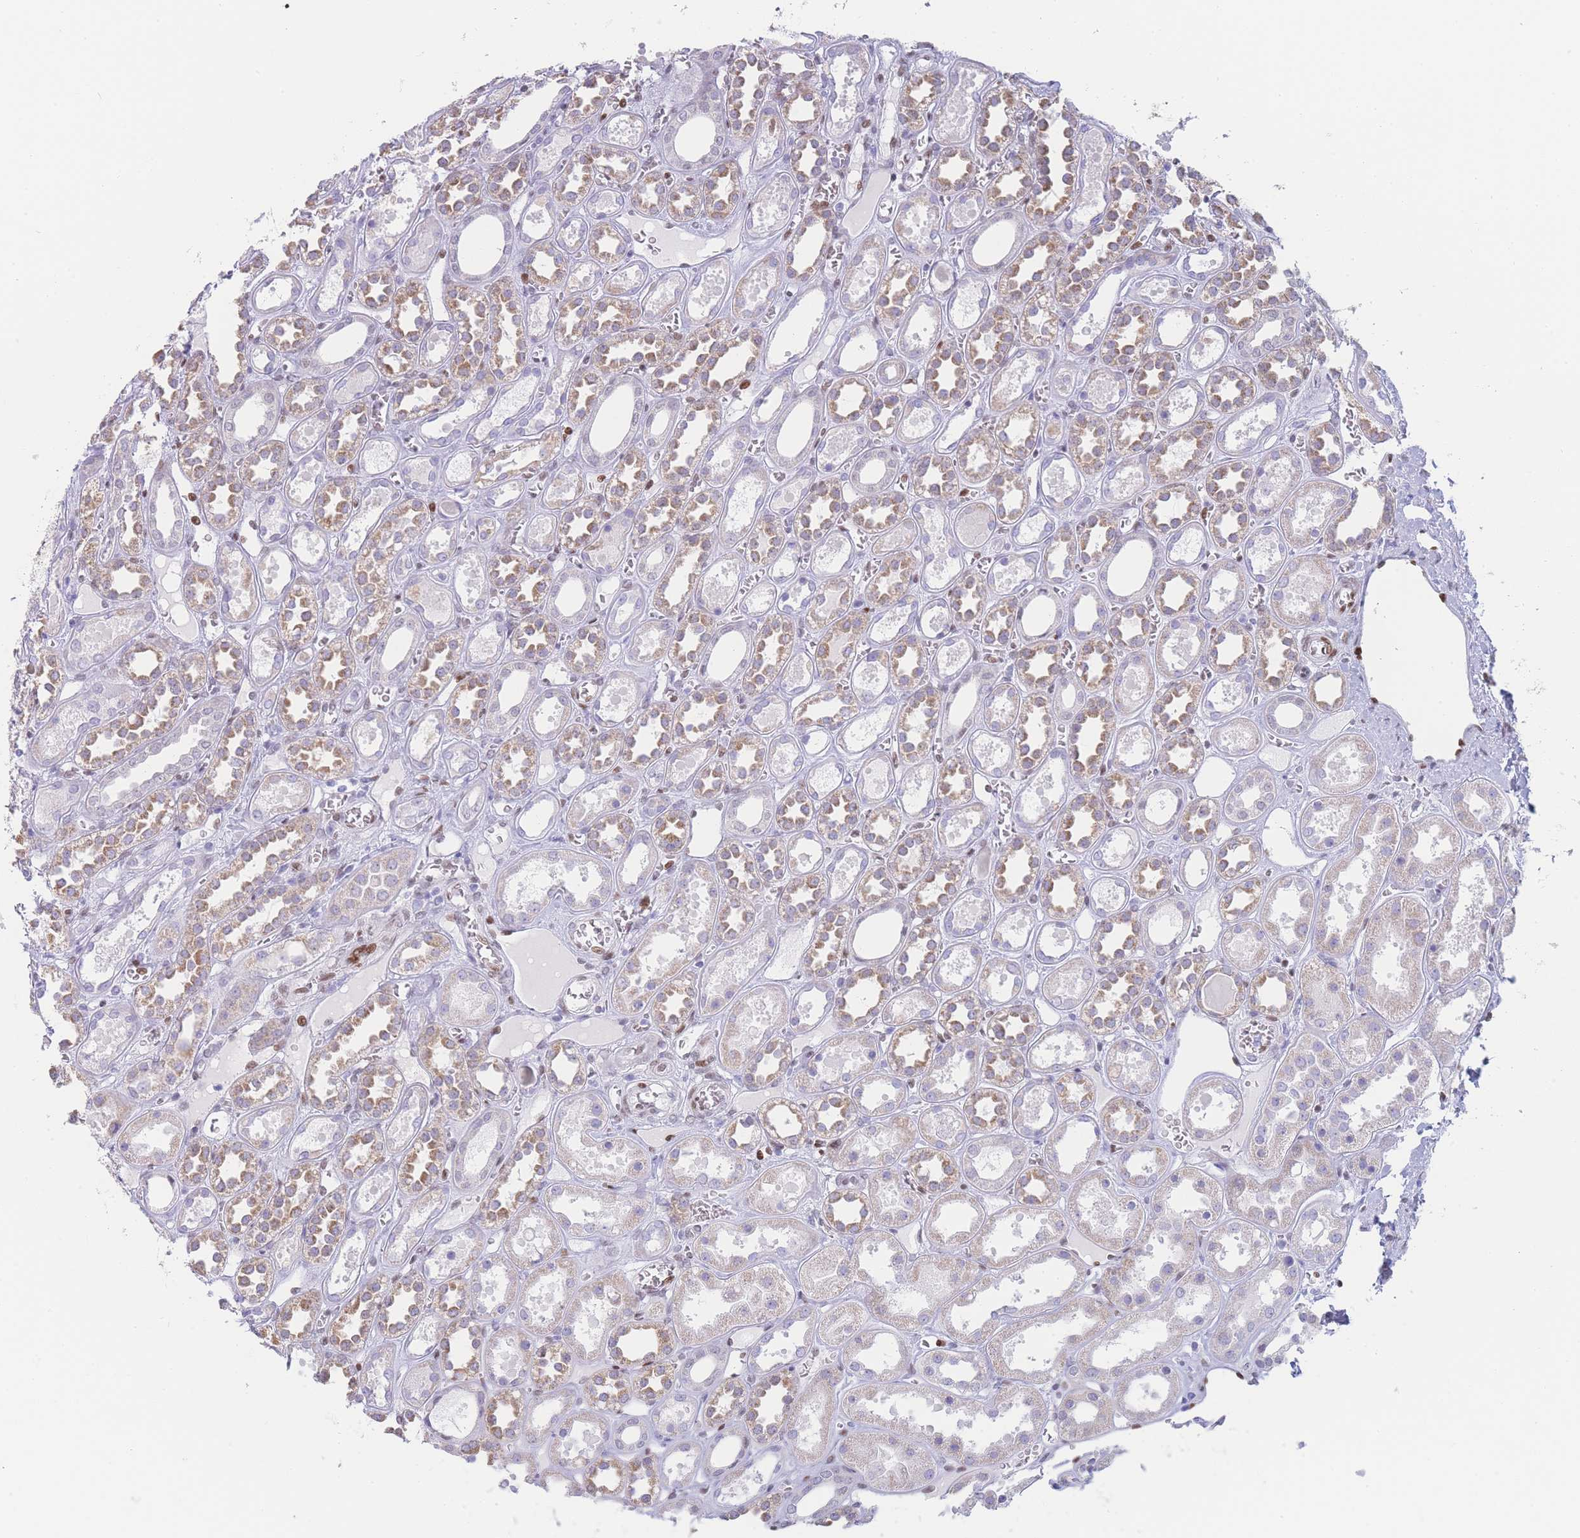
{"staining": {"intensity": "moderate", "quantity": "25%-75%", "location": "nuclear"}, "tissue": "kidney", "cell_type": "Cells in glomeruli", "image_type": "normal", "snomed": [{"axis": "morphology", "description": "Normal tissue, NOS"}, {"axis": "topography", "description": "Kidney"}], "caption": "A brown stain highlights moderate nuclear expression of a protein in cells in glomeruli of unremarkable human kidney. The protein is stained brown, and the nuclei are stained in blue (DAB IHC with brightfield microscopy, high magnification).", "gene": "PSMB5", "patient": {"sex": "female", "age": 41}}